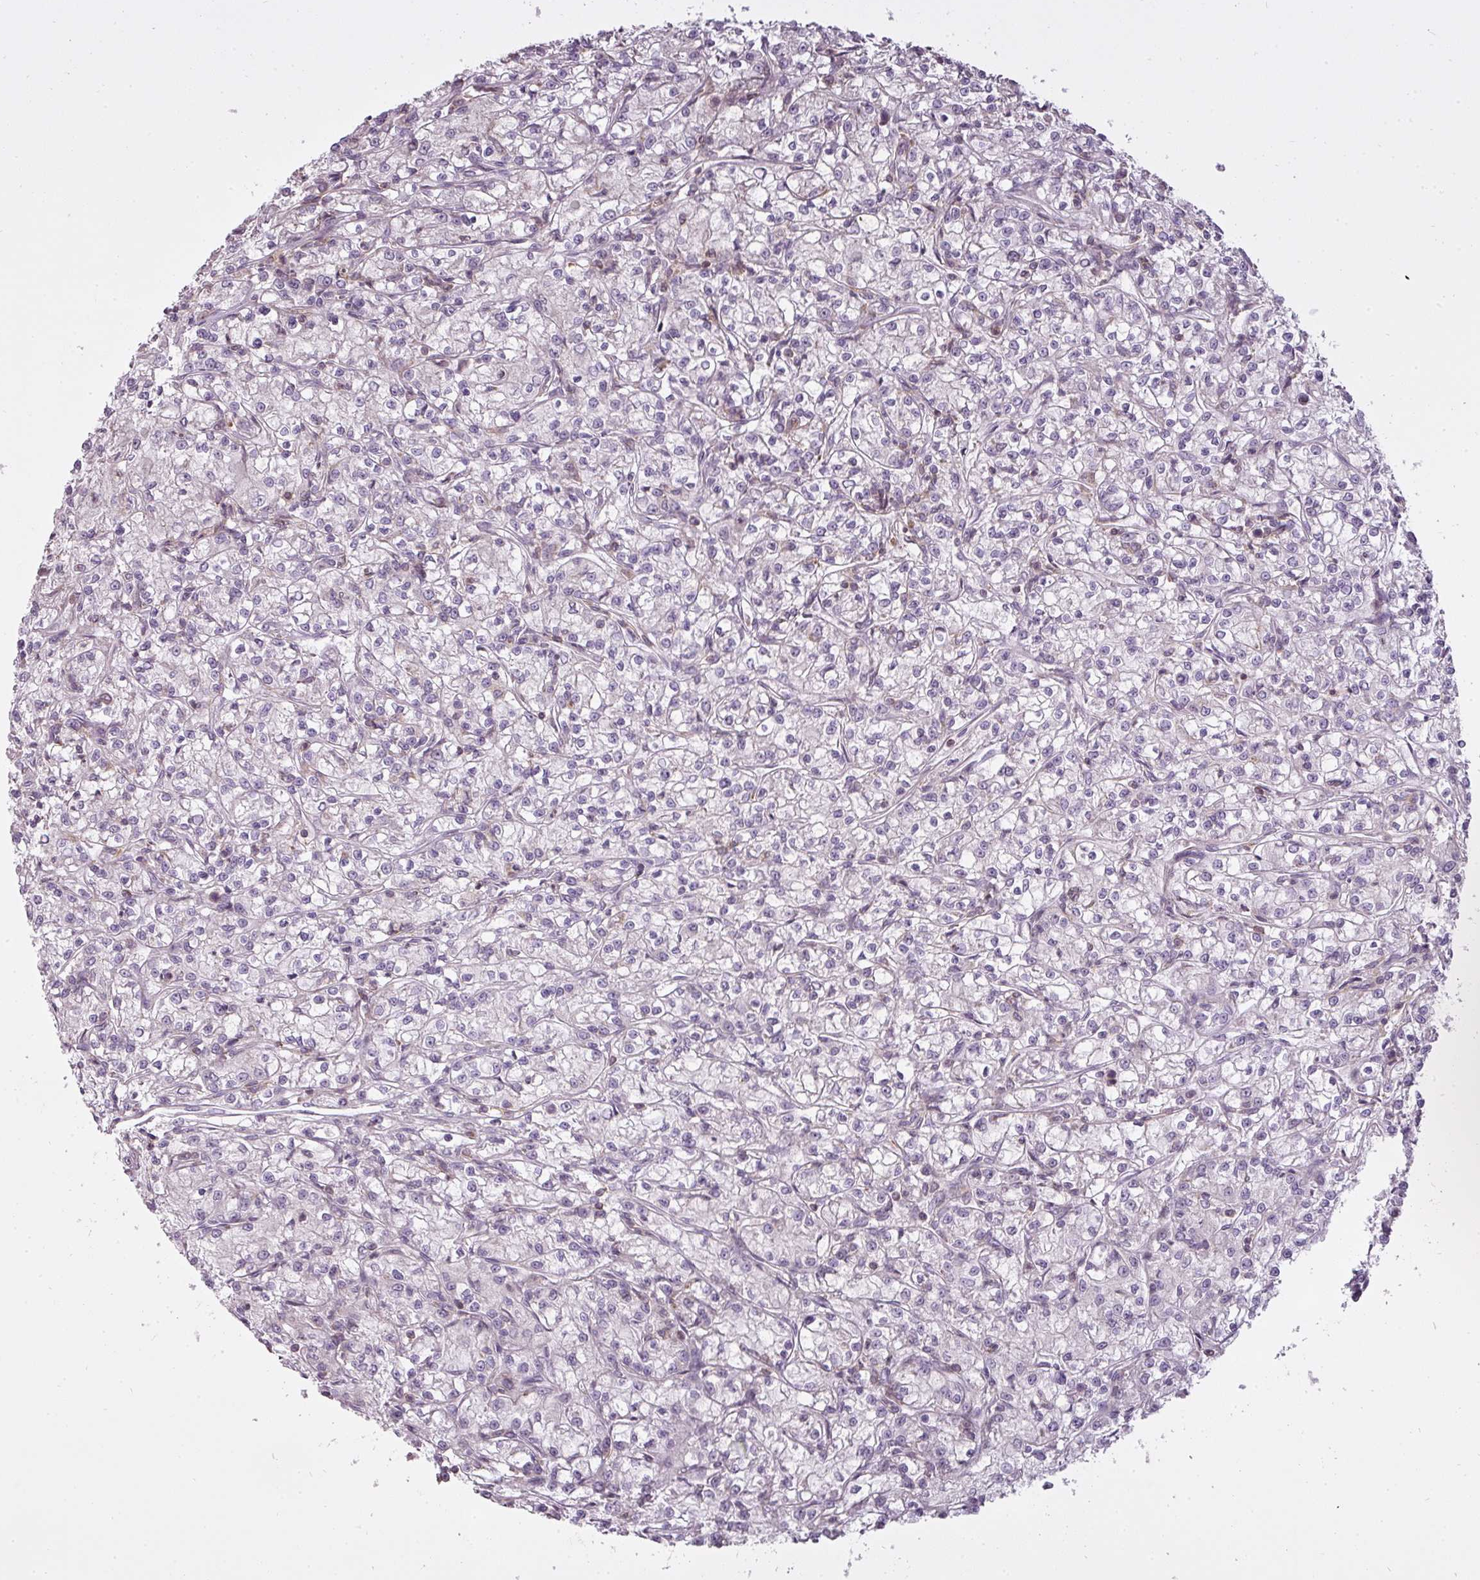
{"staining": {"intensity": "negative", "quantity": "none", "location": "none"}, "tissue": "renal cancer", "cell_type": "Tumor cells", "image_type": "cancer", "snomed": [{"axis": "morphology", "description": "Adenocarcinoma, NOS"}, {"axis": "topography", "description": "Kidney"}], "caption": "Histopathology image shows no significant protein staining in tumor cells of renal cancer. (DAB immunohistochemistry (IHC), high magnification).", "gene": "STK4", "patient": {"sex": "female", "age": 59}}